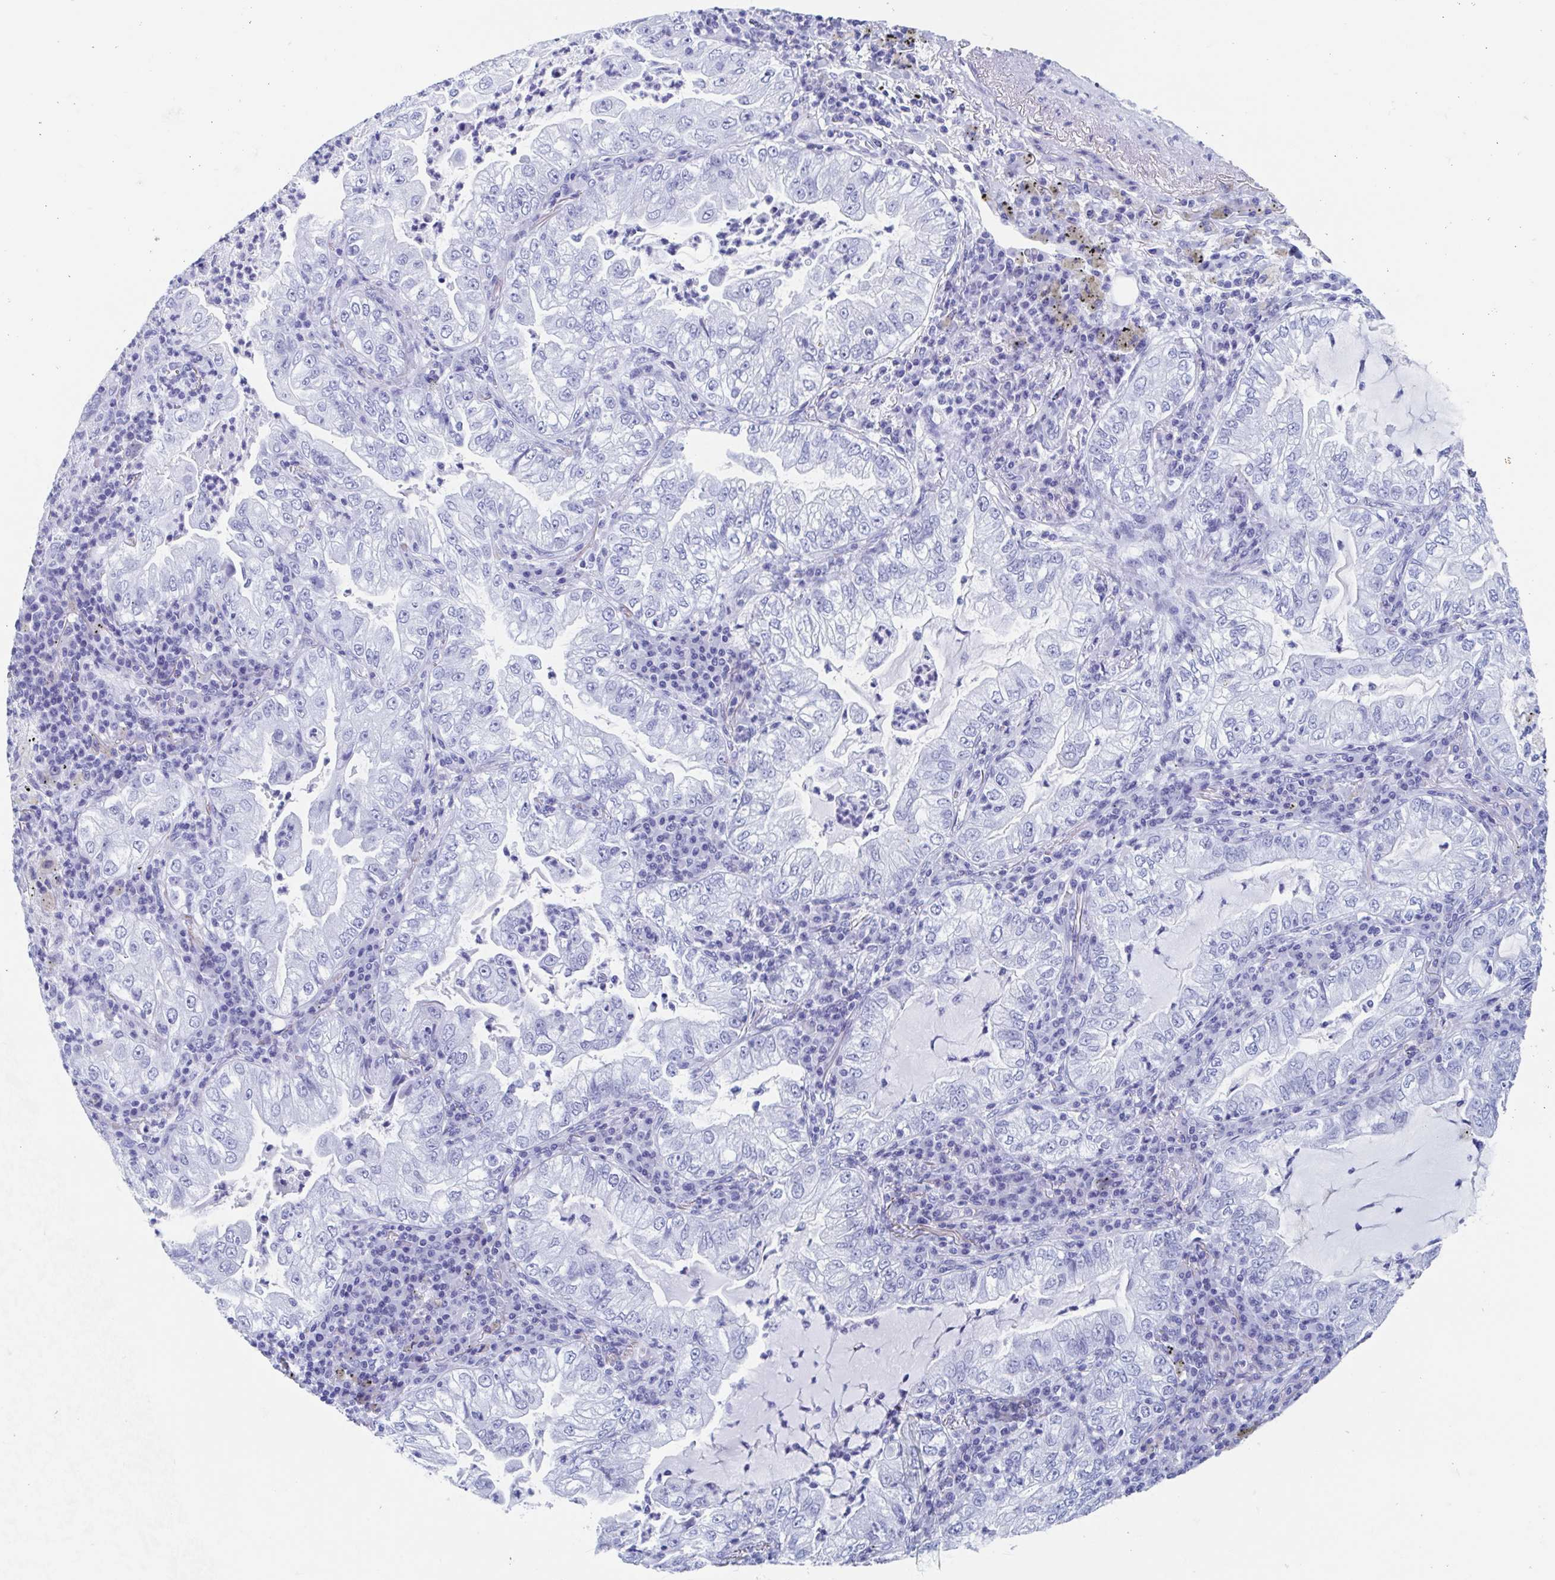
{"staining": {"intensity": "negative", "quantity": "none", "location": "none"}, "tissue": "lung cancer", "cell_type": "Tumor cells", "image_type": "cancer", "snomed": [{"axis": "morphology", "description": "Adenocarcinoma, NOS"}, {"axis": "topography", "description": "Lung"}], "caption": "This is an immunohistochemistry (IHC) image of adenocarcinoma (lung). There is no staining in tumor cells.", "gene": "HDGFL1", "patient": {"sex": "female", "age": 73}}